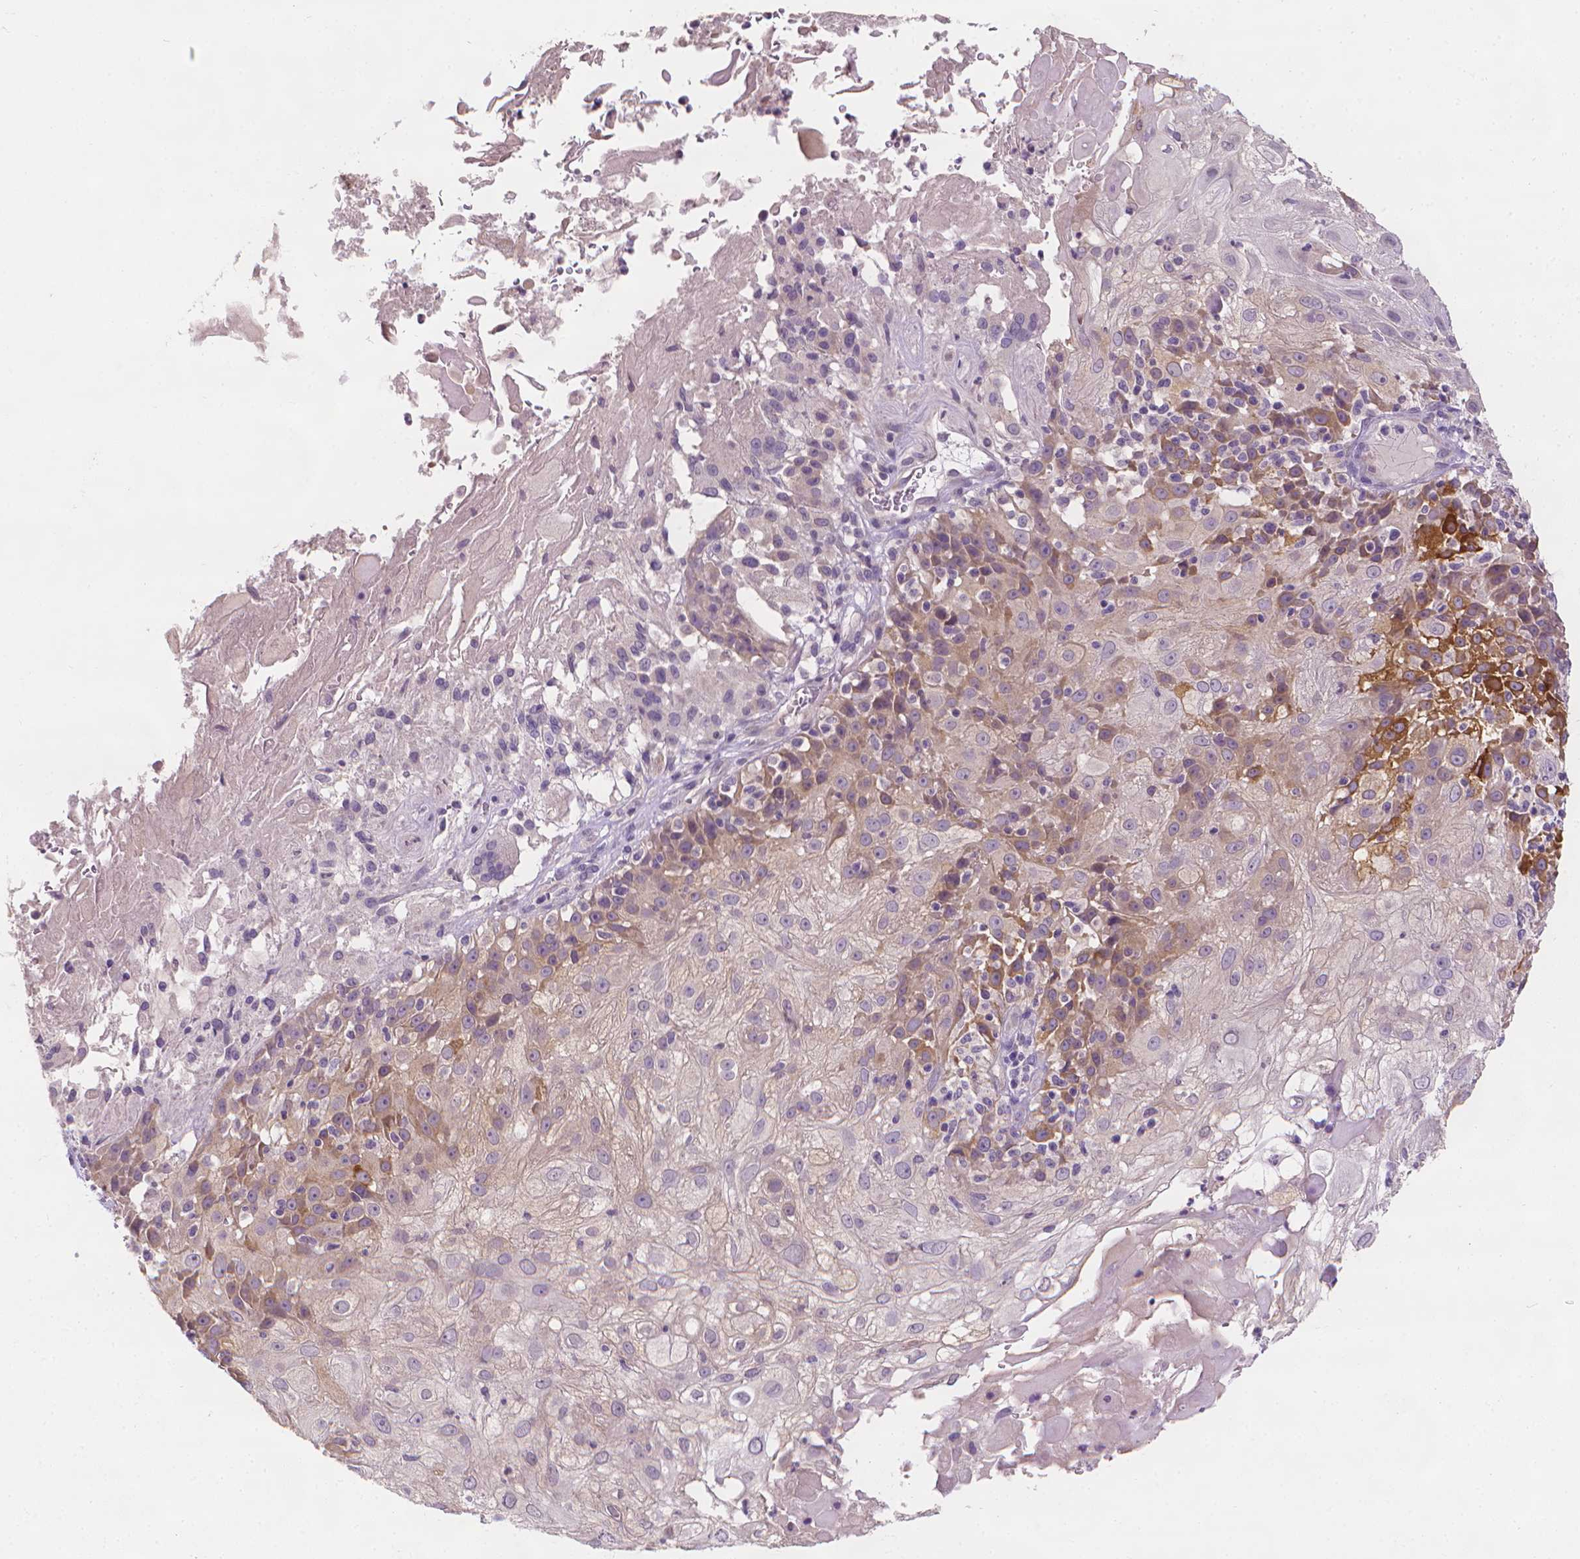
{"staining": {"intensity": "moderate", "quantity": "25%-75%", "location": "cytoplasmic/membranous"}, "tissue": "skin cancer", "cell_type": "Tumor cells", "image_type": "cancer", "snomed": [{"axis": "morphology", "description": "Normal tissue, NOS"}, {"axis": "morphology", "description": "Squamous cell carcinoma, NOS"}, {"axis": "topography", "description": "Skin"}], "caption": "Human skin cancer stained for a protein (brown) shows moderate cytoplasmic/membranous positive positivity in approximately 25%-75% of tumor cells.", "gene": "FASN", "patient": {"sex": "female", "age": 83}}